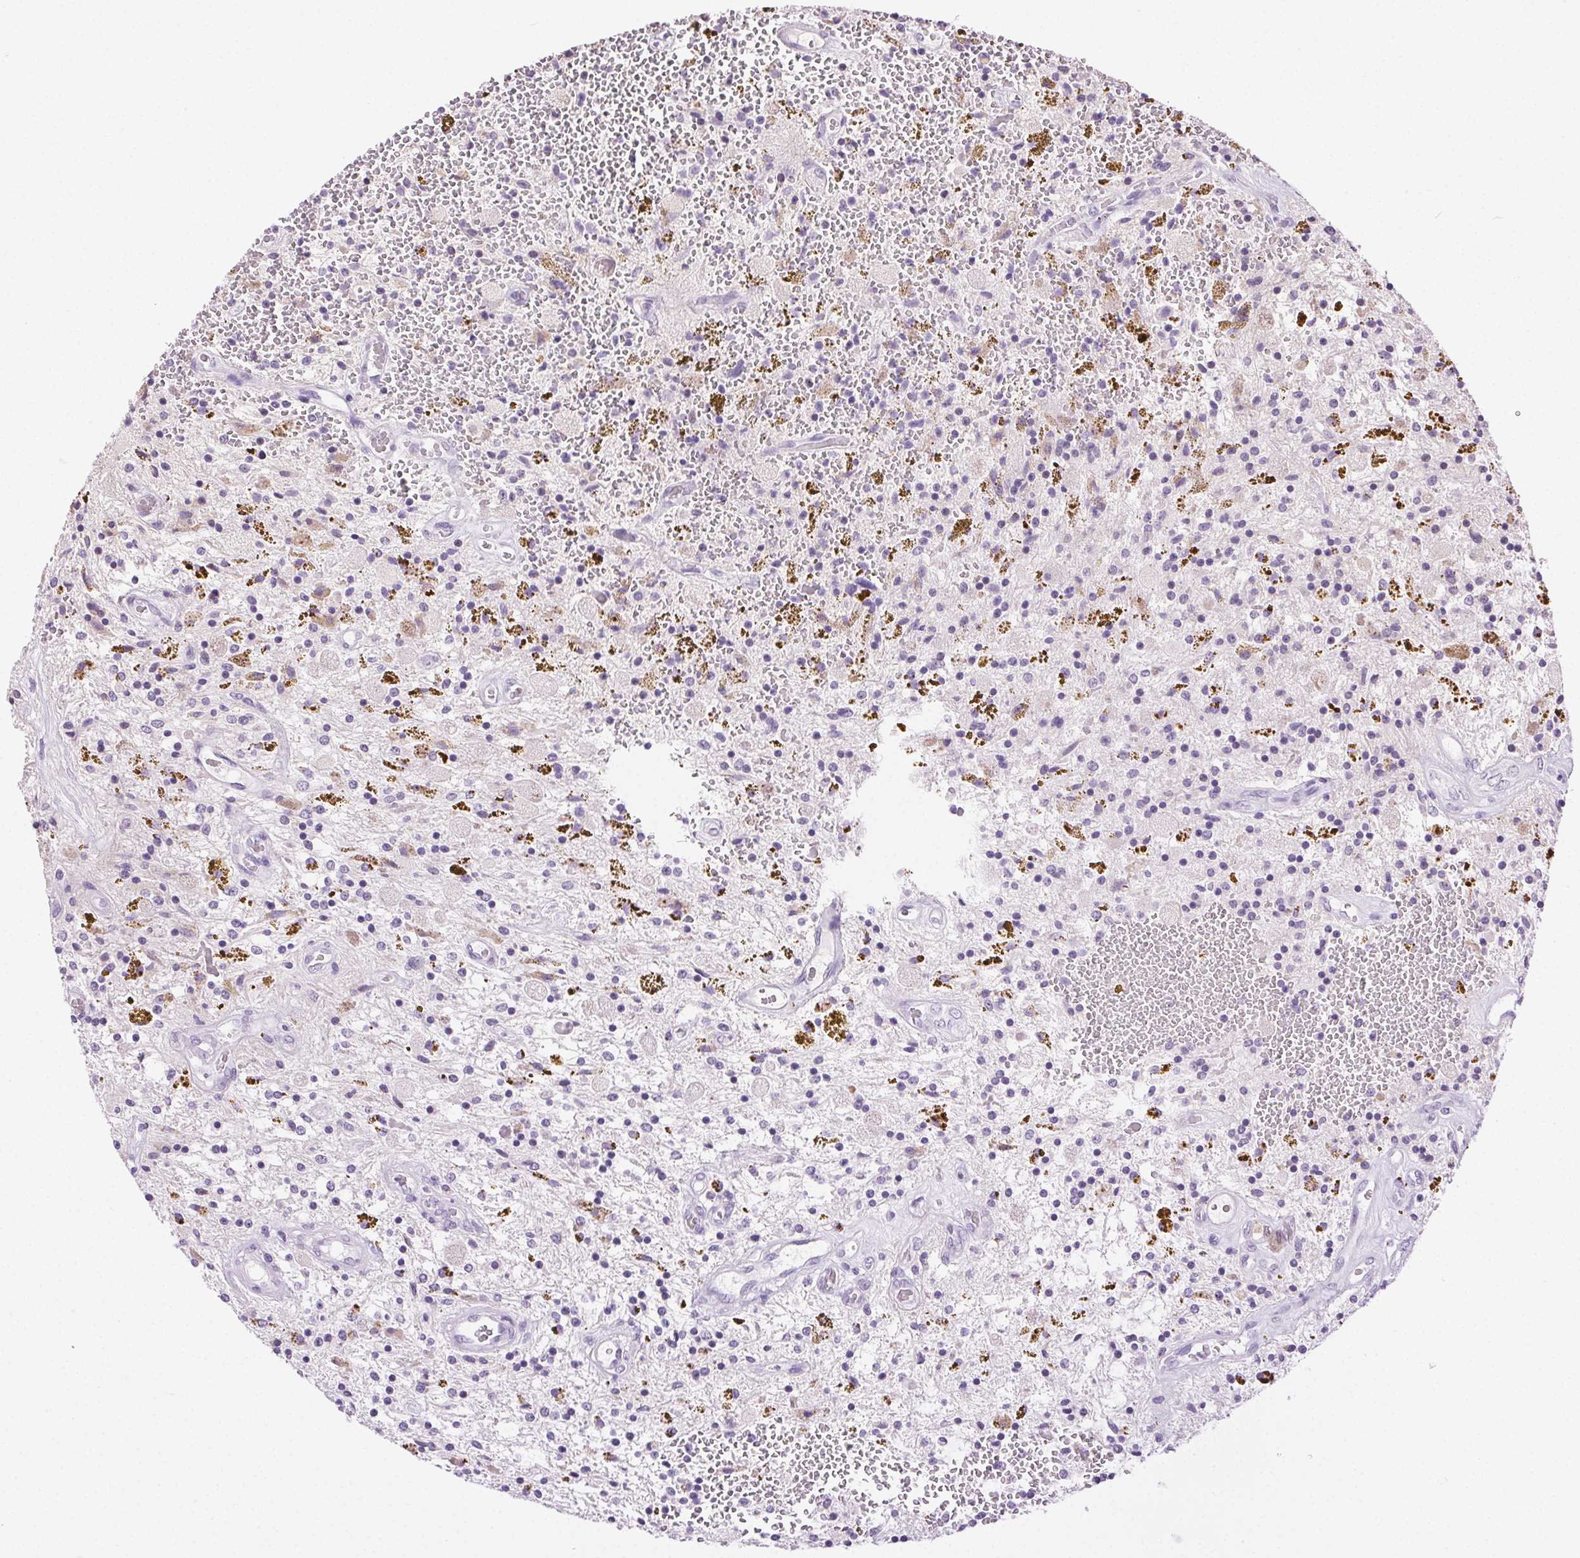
{"staining": {"intensity": "negative", "quantity": "none", "location": "none"}, "tissue": "glioma", "cell_type": "Tumor cells", "image_type": "cancer", "snomed": [{"axis": "morphology", "description": "Glioma, malignant, Low grade"}, {"axis": "topography", "description": "Cerebellum"}], "caption": "Immunohistochemistry (IHC) image of neoplastic tissue: glioma stained with DAB (3,3'-diaminobenzidine) demonstrates no significant protein staining in tumor cells.", "gene": "CLDN10", "patient": {"sex": "female", "age": 14}}